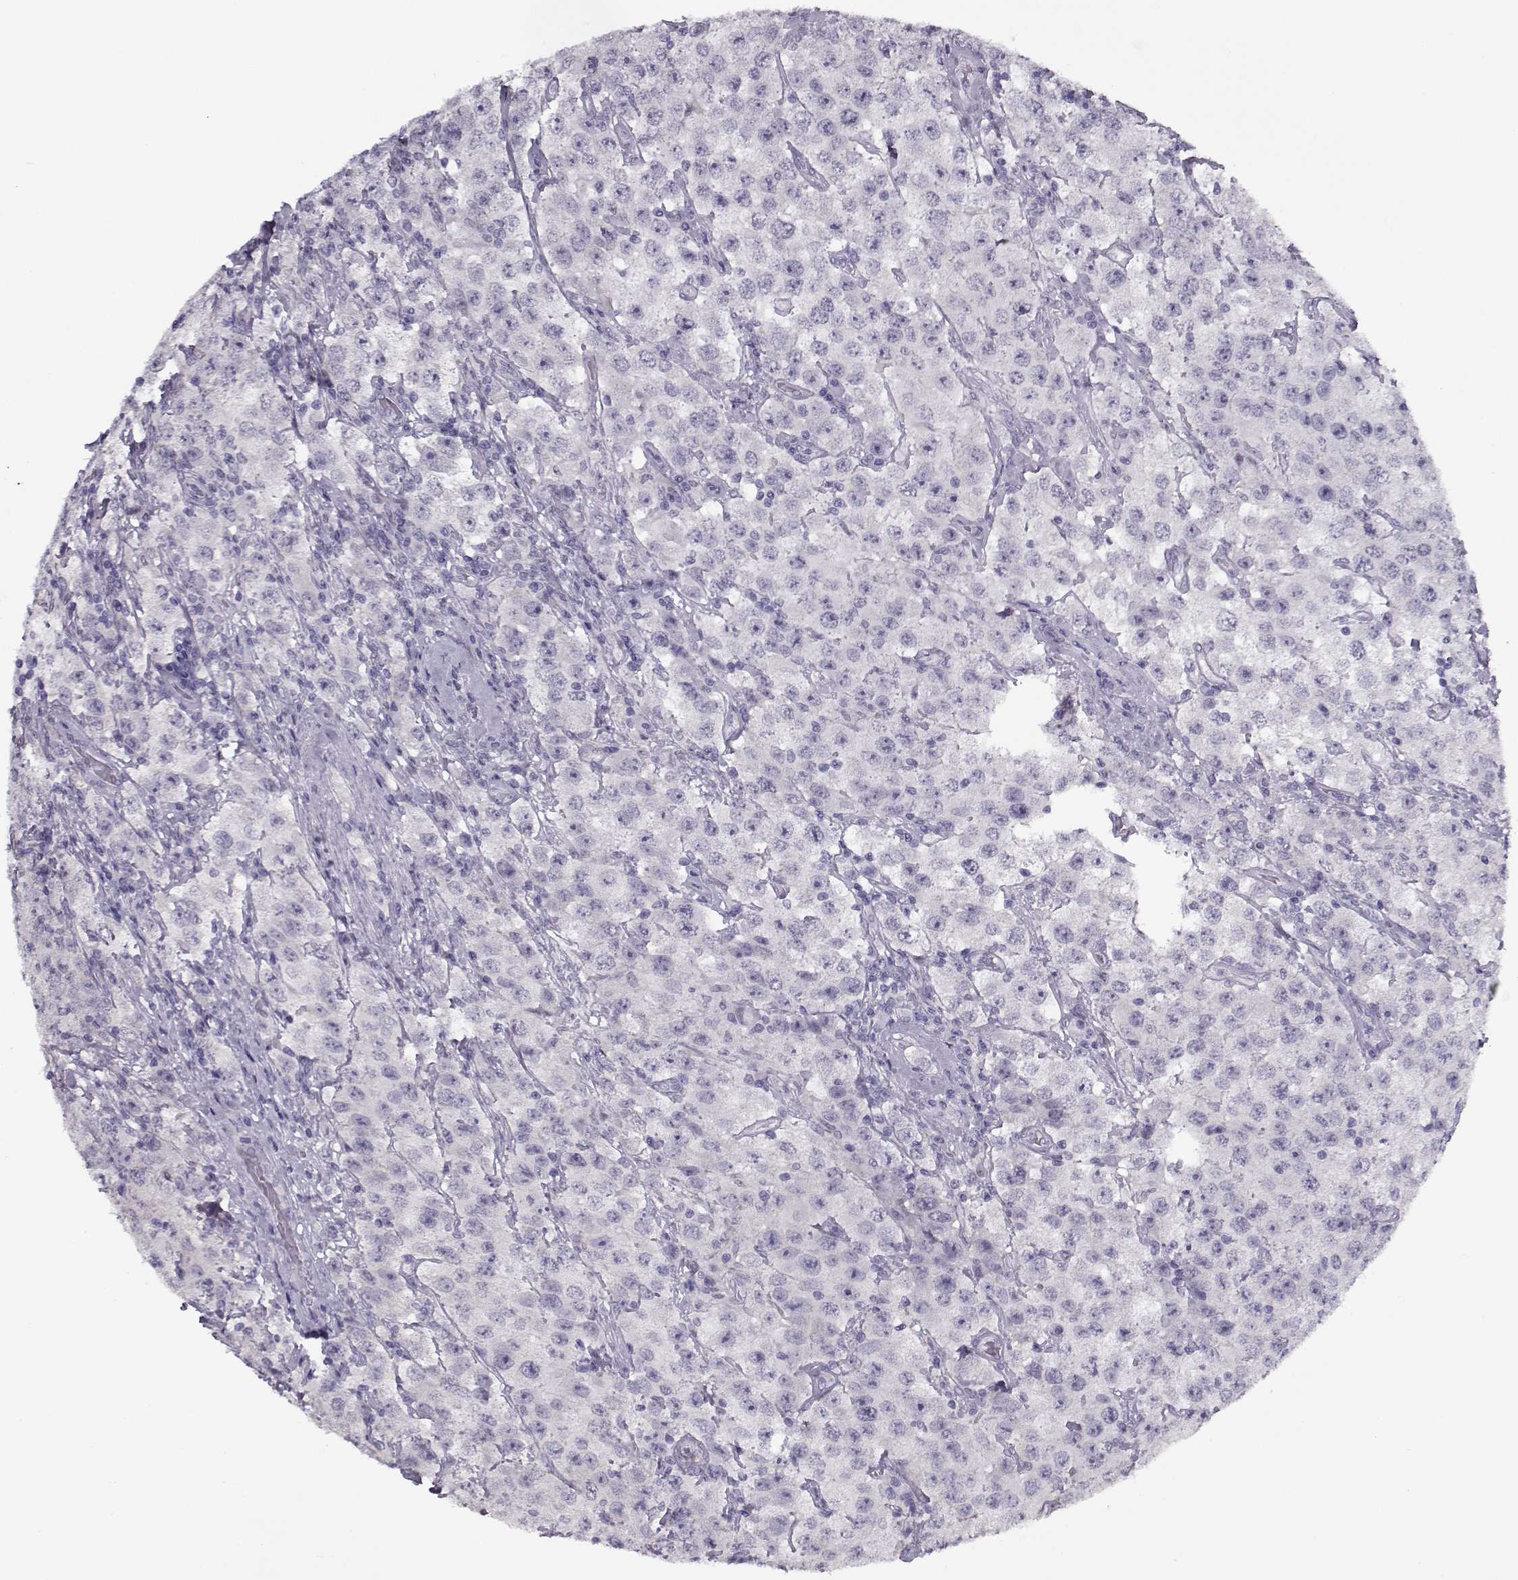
{"staining": {"intensity": "negative", "quantity": "none", "location": "none"}, "tissue": "testis cancer", "cell_type": "Tumor cells", "image_type": "cancer", "snomed": [{"axis": "morphology", "description": "Seminoma, NOS"}, {"axis": "topography", "description": "Testis"}], "caption": "Immunohistochemistry (IHC) of human testis cancer shows no expression in tumor cells.", "gene": "CIBAR1", "patient": {"sex": "male", "age": 52}}